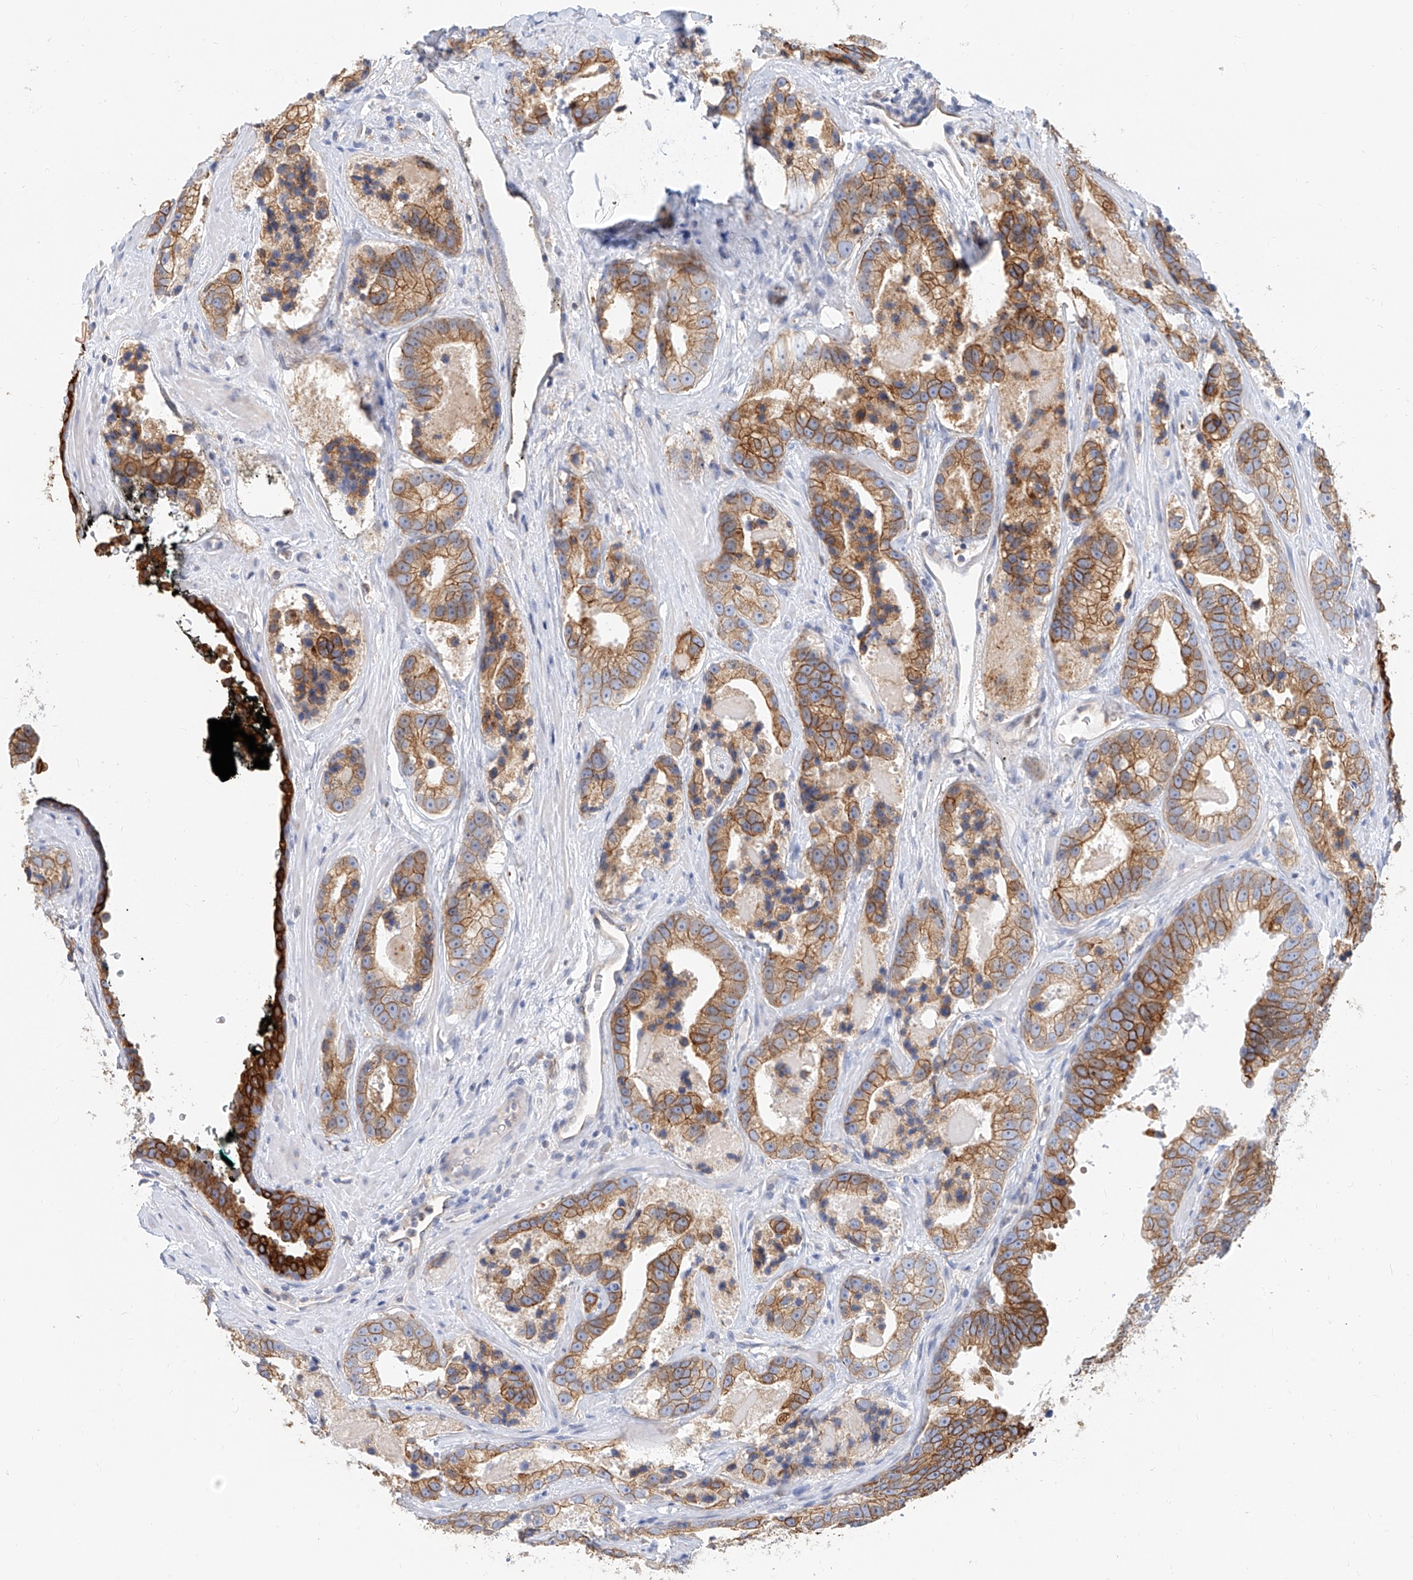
{"staining": {"intensity": "moderate", "quantity": ">75%", "location": "cytoplasmic/membranous"}, "tissue": "prostate cancer", "cell_type": "Tumor cells", "image_type": "cancer", "snomed": [{"axis": "morphology", "description": "Adenocarcinoma, High grade"}, {"axis": "topography", "description": "Prostate"}], "caption": "This image displays IHC staining of human high-grade adenocarcinoma (prostate), with medium moderate cytoplasmic/membranous expression in approximately >75% of tumor cells.", "gene": "DHRS7", "patient": {"sex": "male", "age": 62}}